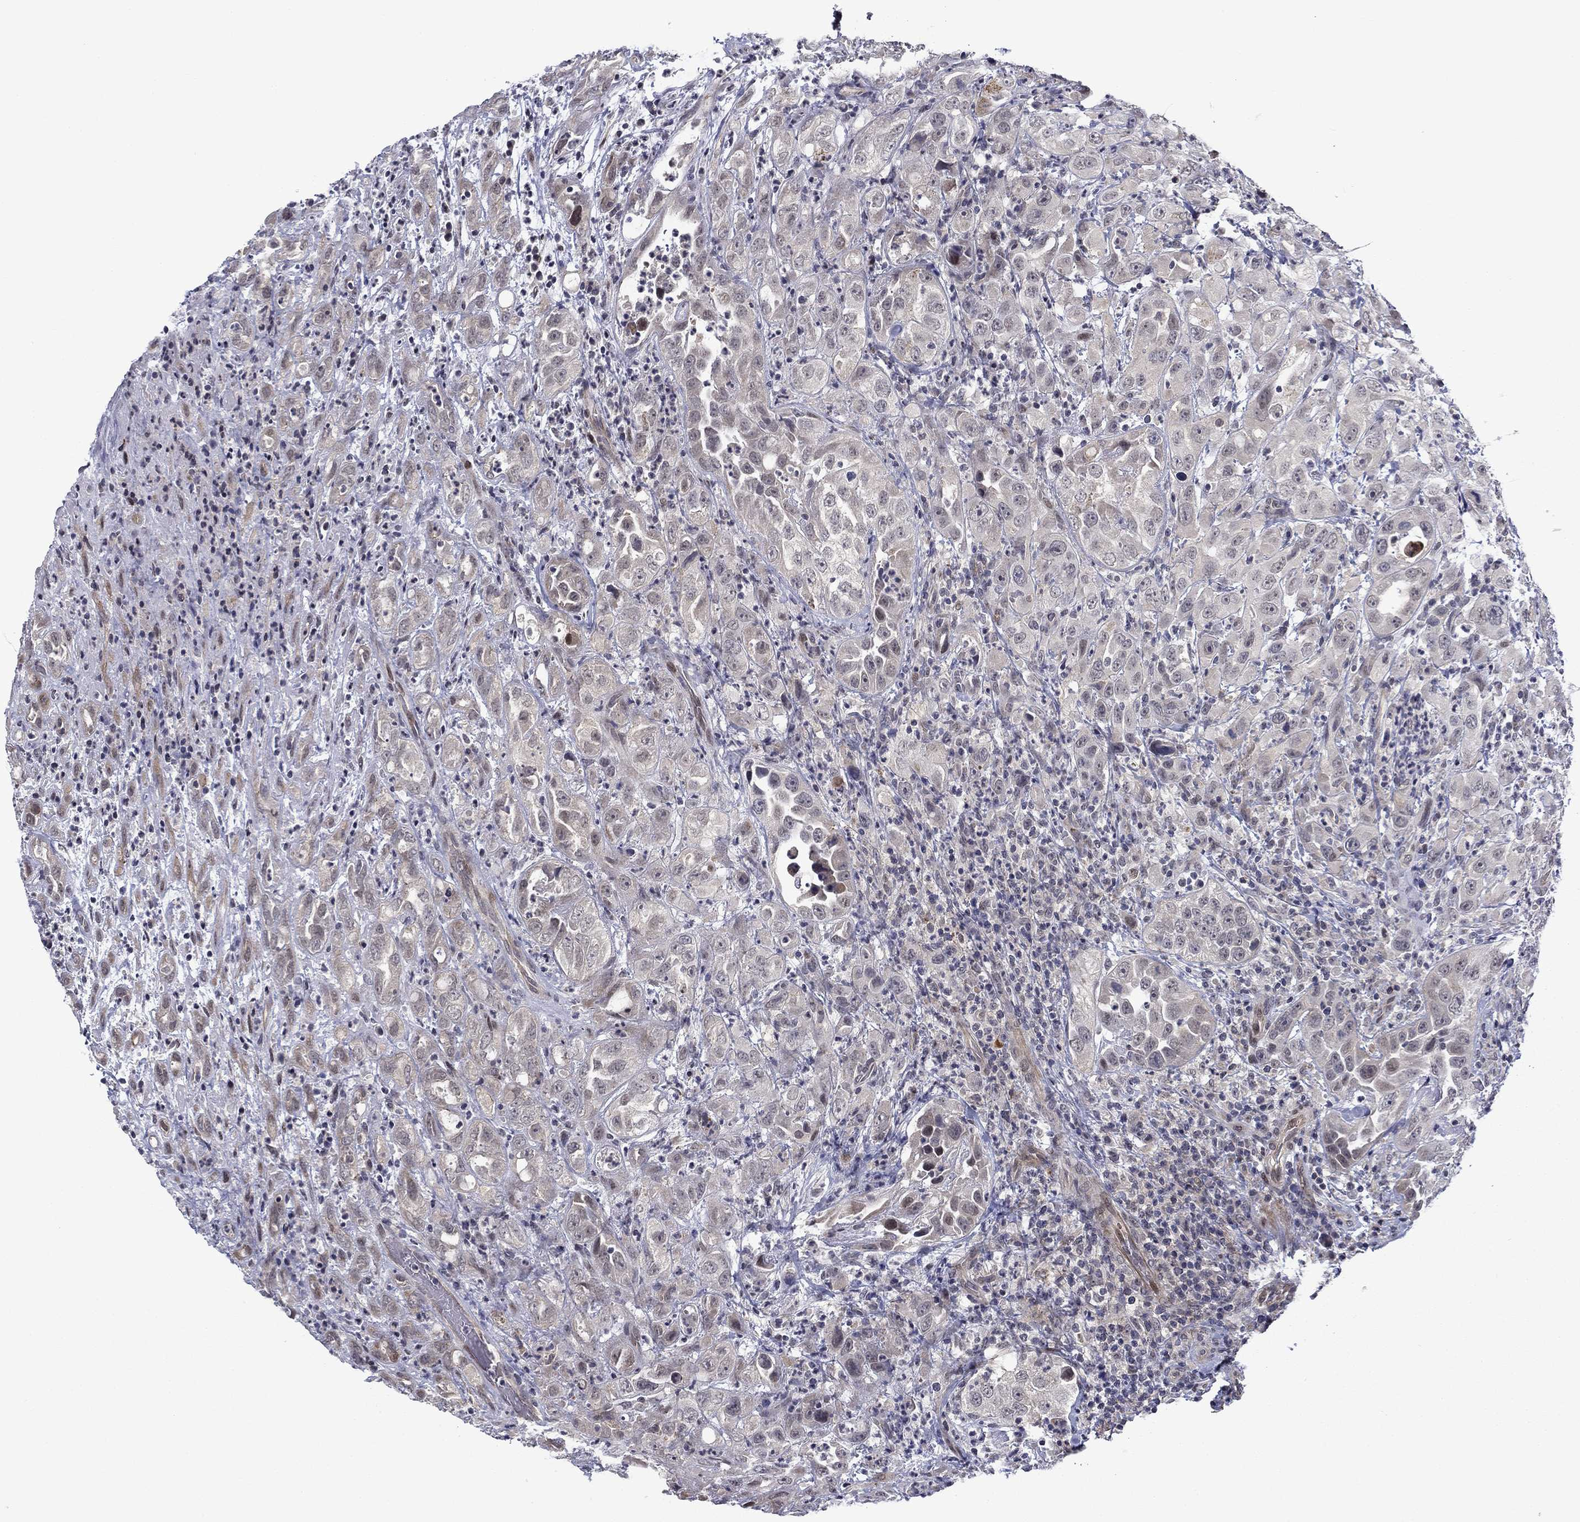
{"staining": {"intensity": "negative", "quantity": "none", "location": "none"}, "tissue": "urothelial cancer", "cell_type": "Tumor cells", "image_type": "cancer", "snomed": [{"axis": "morphology", "description": "Urothelial carcinoma, High grade"}, {"axis": "topography", "description": "Urinary bladder"}], "caption": "DAB (3,3'-diaminobenzidine) immunohistochemical staining of human urothelial carcinoma (high-grade) shows no significant expression in tumor cells.", "gene": "B3GAT1", "patient": {"sex": "female", "age": 41}}